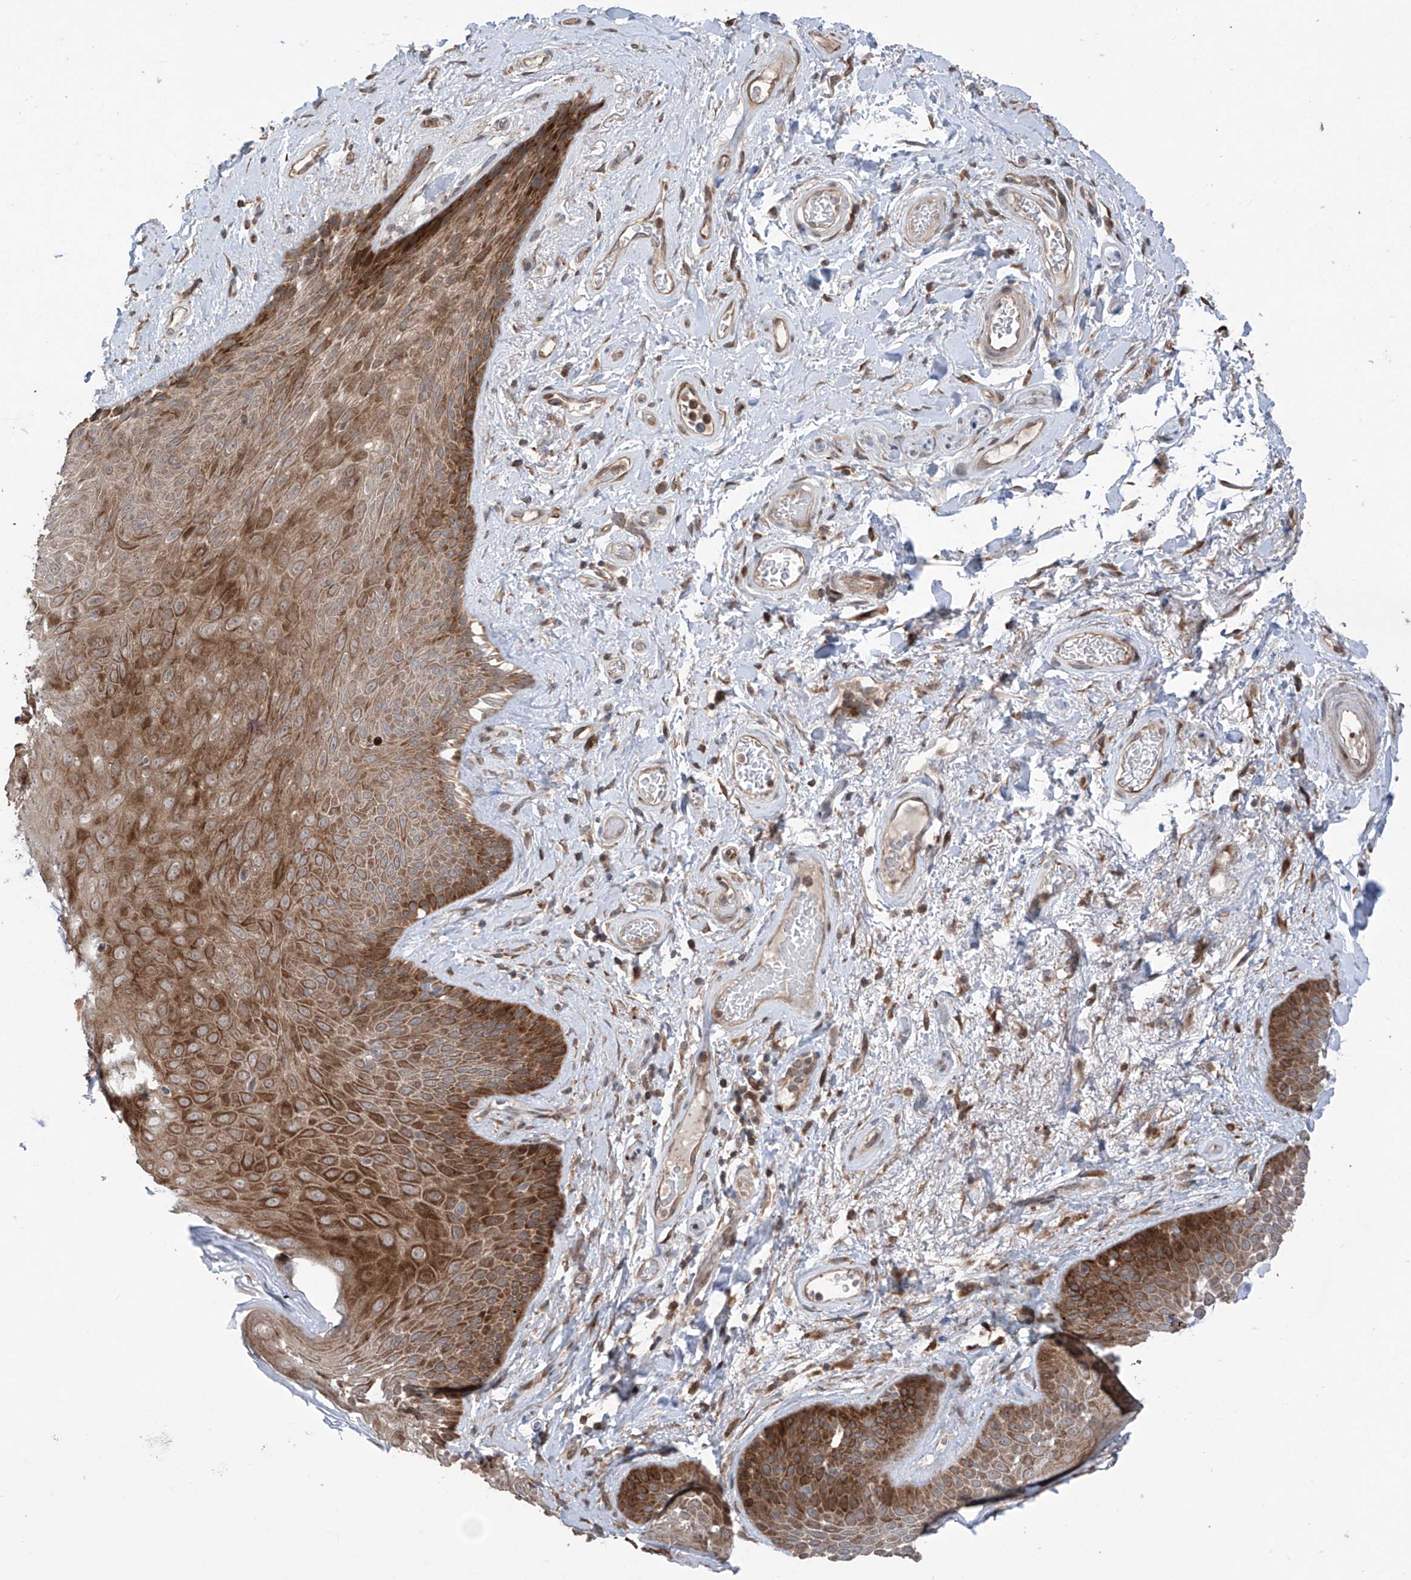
{"staining": {"intensity": "strong", "quantity": ">75%", "location": "cytoplasmic/membranous"}, "tissue": "skin", "cell_type": "Epidermal cells", "image_type": "normal", "snomed": [{"axis": "morphology", "description": "Normal tissue, NOS"}, {"axis": "topography", "description": "Anal"}], "caption": "The photomicrograph displays immunohistochemical staining of benign skin. There is strong cytoplasmic/membranous staining is present in about >75% of epidermal cells.", "gene": "SAMD3", "patient": {"sex": "male", "age": 74}}